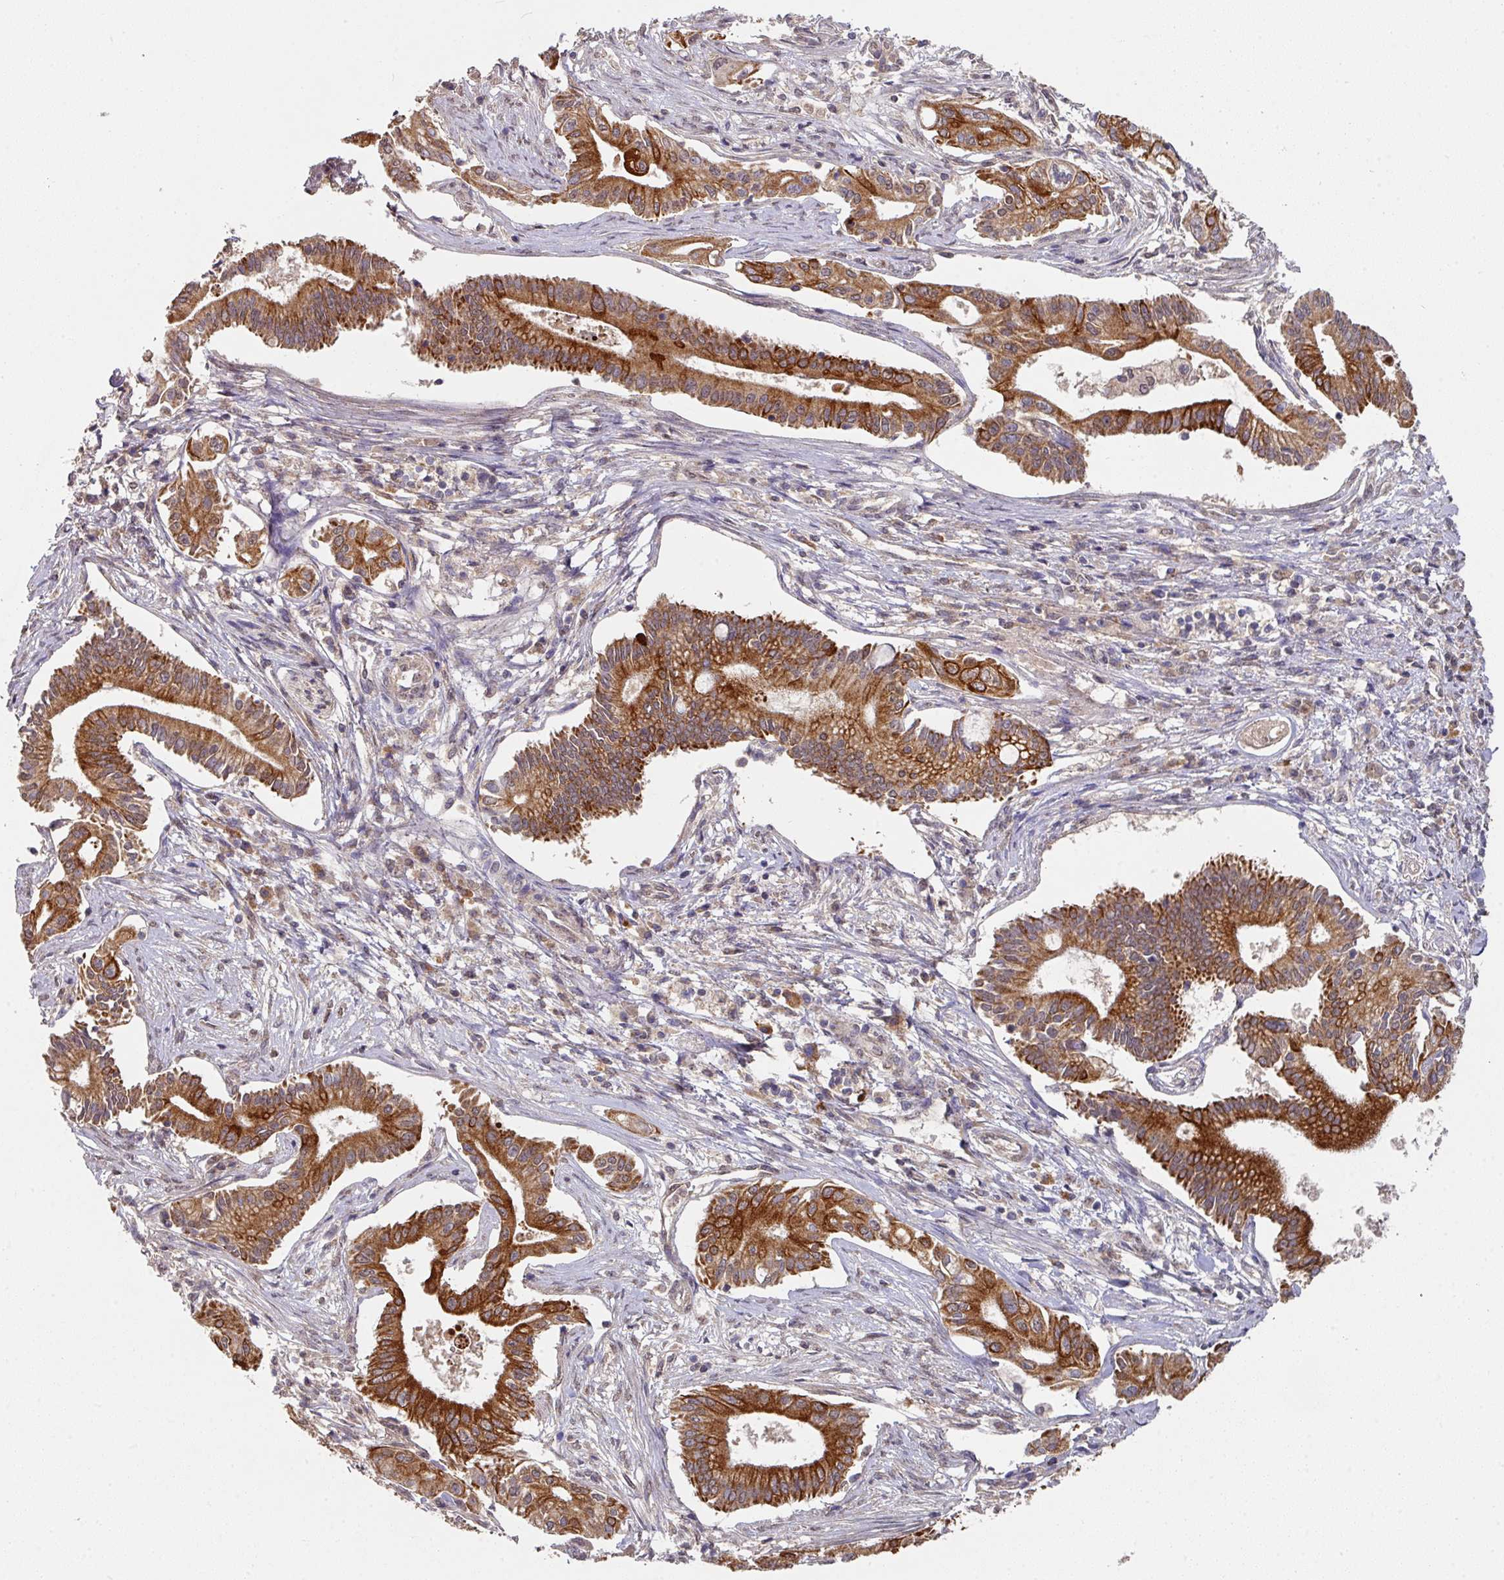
{"staining": {"intensity": "strong", "quantity": ">75%", "location": "cytoplasmic/membranous"}, "tissue": "pancreatic cancer", "cell_type": "Tumor cells", "image_type": "cancer", "snomed": [{"axis": "morphology", "description": "Adenocarcinoma, NOS"}, {"axis": "topography", "description": "Pancreas"}], "caption": "Brown immunohistochemical staining in human pancreatic cancer (adenocarcinoma) shows strong cytoplasmic/membranous expression in approximately >75% of tumor cells. (DAB (3,3'-diaminobenzidine) IHC with brightfield microscopy, high magnification).", "gene": "EXTL3", "patient": {"sex": "female", "age": 68}}